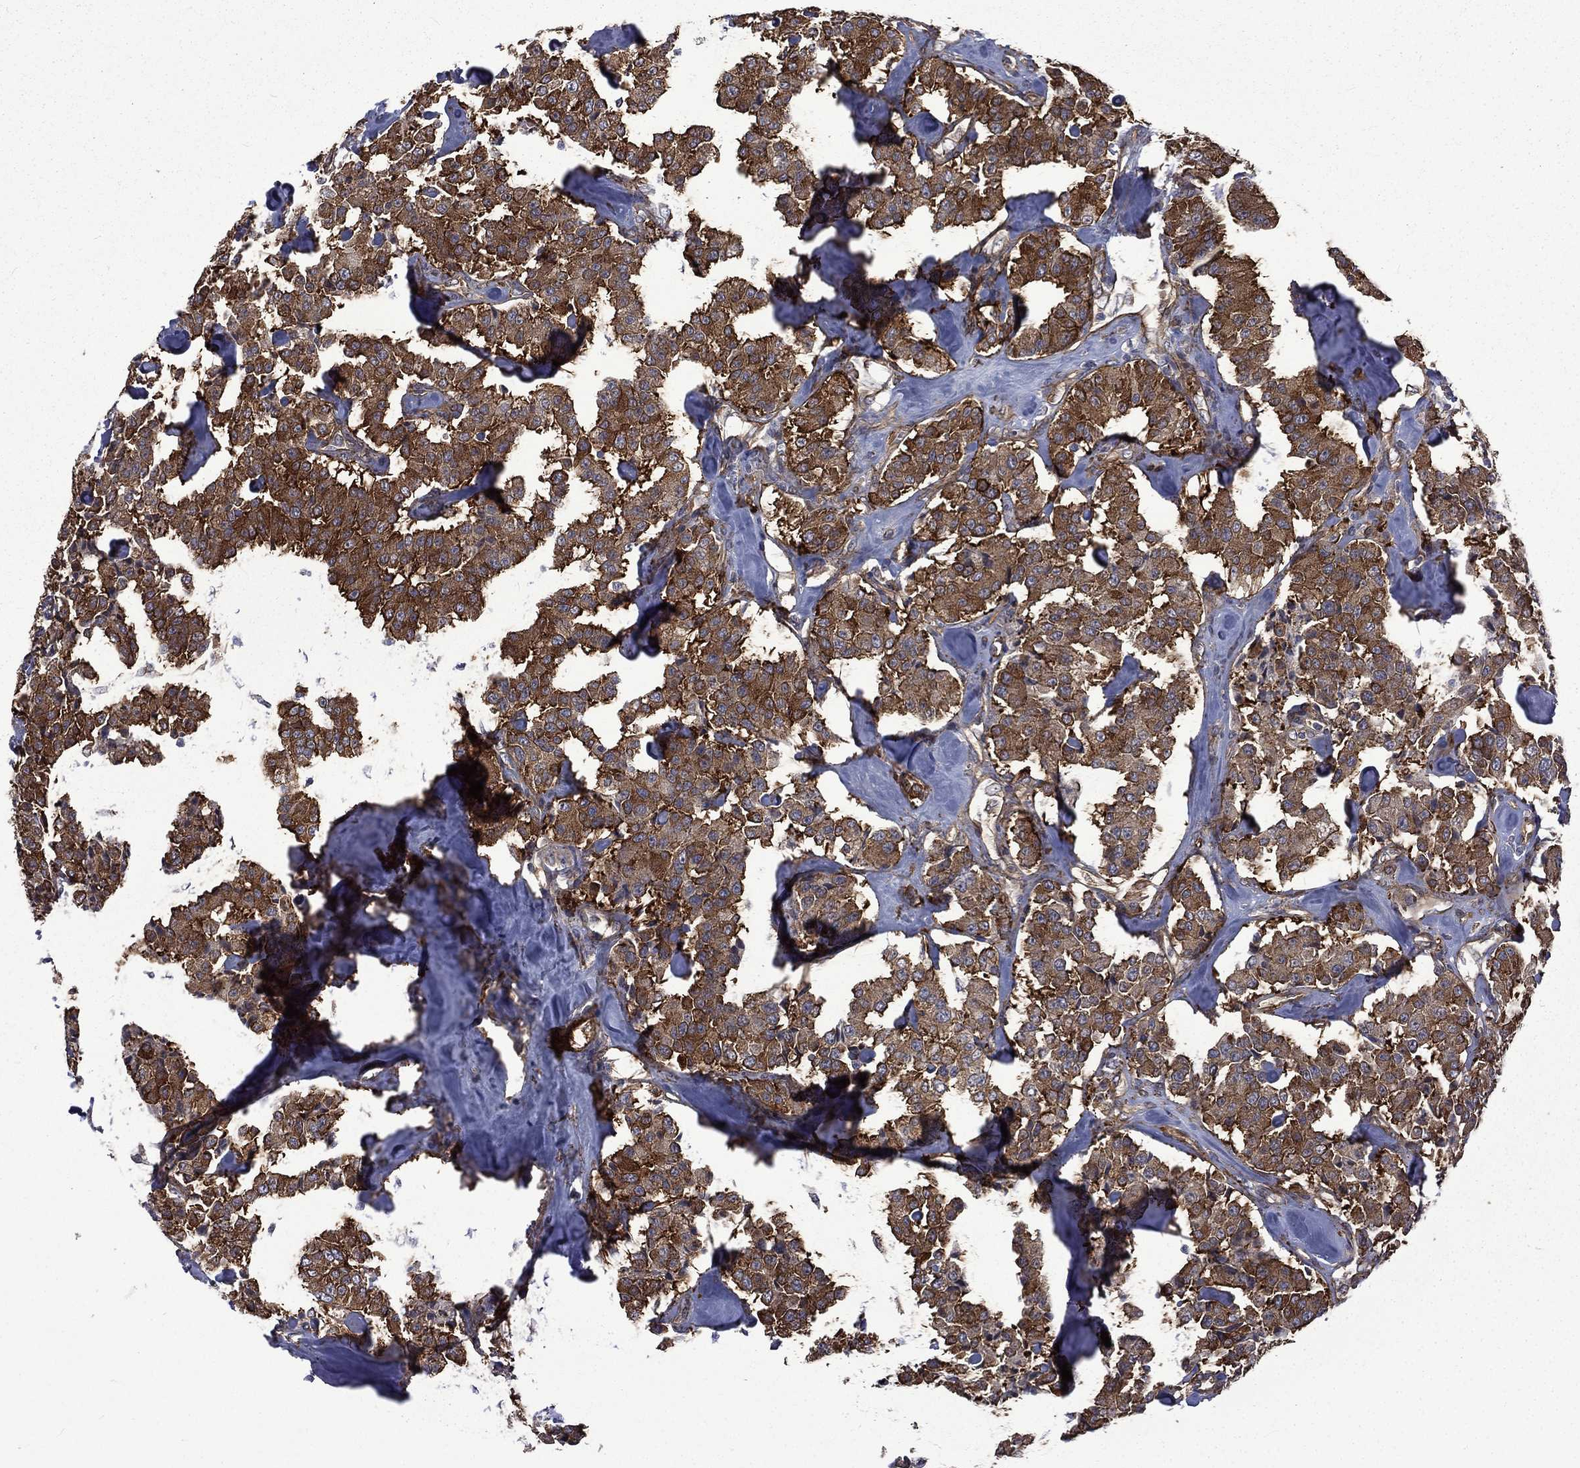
{"staining": {"intensity": "strong", "quantity": ">75%", "location": "cytoplasmic/membranous"}, "tissue": "carcinoid", "cell_type": "Tumor cells", "image_type": "cancer", "snomed": [{"axis": "morphology", "description": "Carcinoid, malignant, NOS"}, {"axis": "topography", "description": "Pancreas"}], "caption": "This is a micrograph of immunohistochemistry (IHC) staining of carcinoid (malignant), which shows strong positivity in the cytoplasmic/membranous of tumor cells.", "gene": "PPFIBP1", "patient": {"sex": "male", "age": 41}}